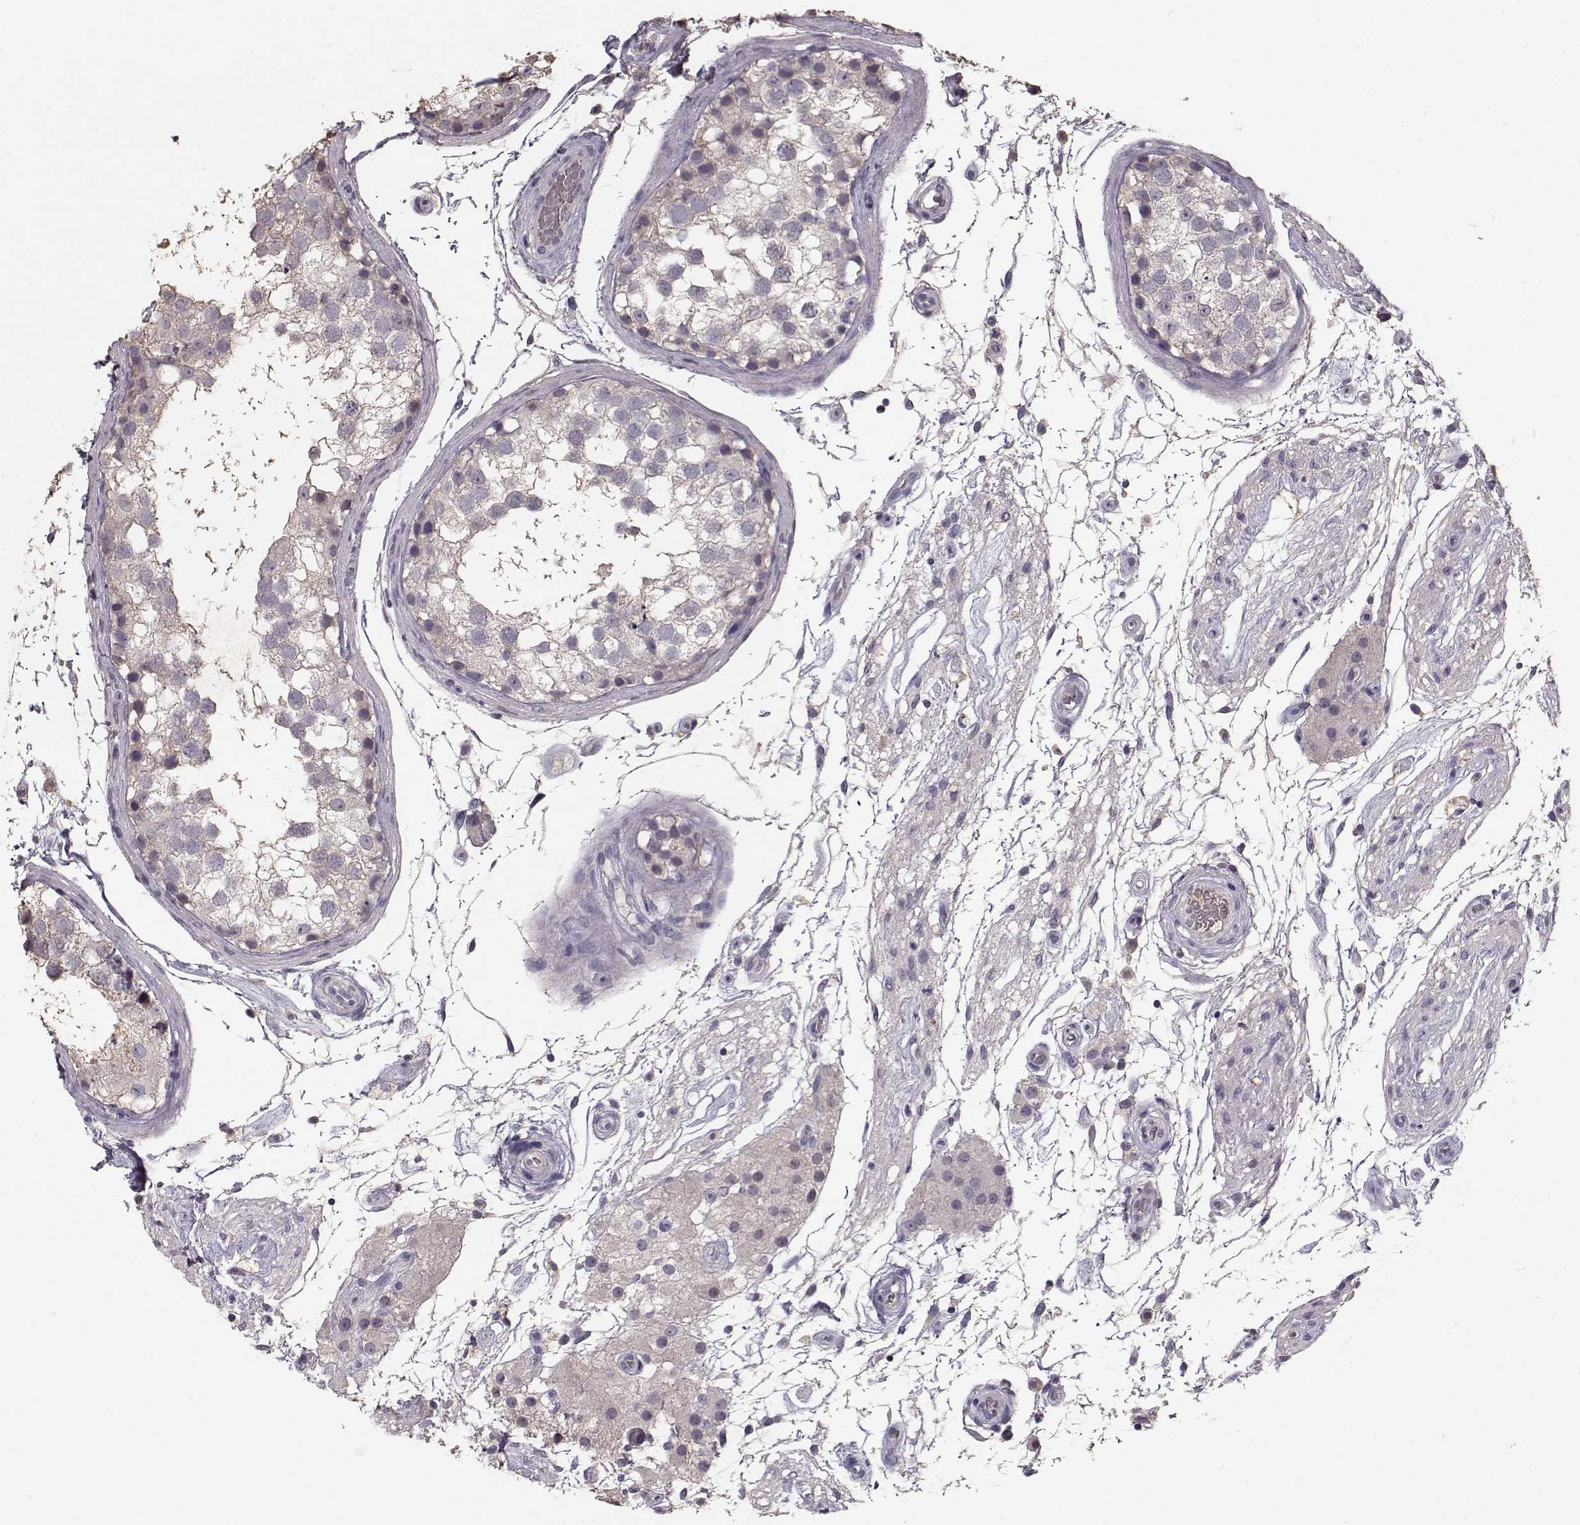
{"staining": {"intensity": "negative", "quantity": "none", "location": "none"}, "tissue": "testis", "cell_type": "Cells in seminiferous ducts", "image_type": "normal", "snomed": [{"axis": "morphology", "description": "Normal tissue, NOS"}, {"axis": "morphology", "description": "Seminoma, NOS"}, {"axis": "topography", "description": "Testis"}], "caption": "High power microscopy photomicrograph of an IHC image of unremarkable testis, revealing no significant staining in cells in seminiferous ducts.", "gene": "PMCH", "patient": {"sex": "male", "age": 65}}